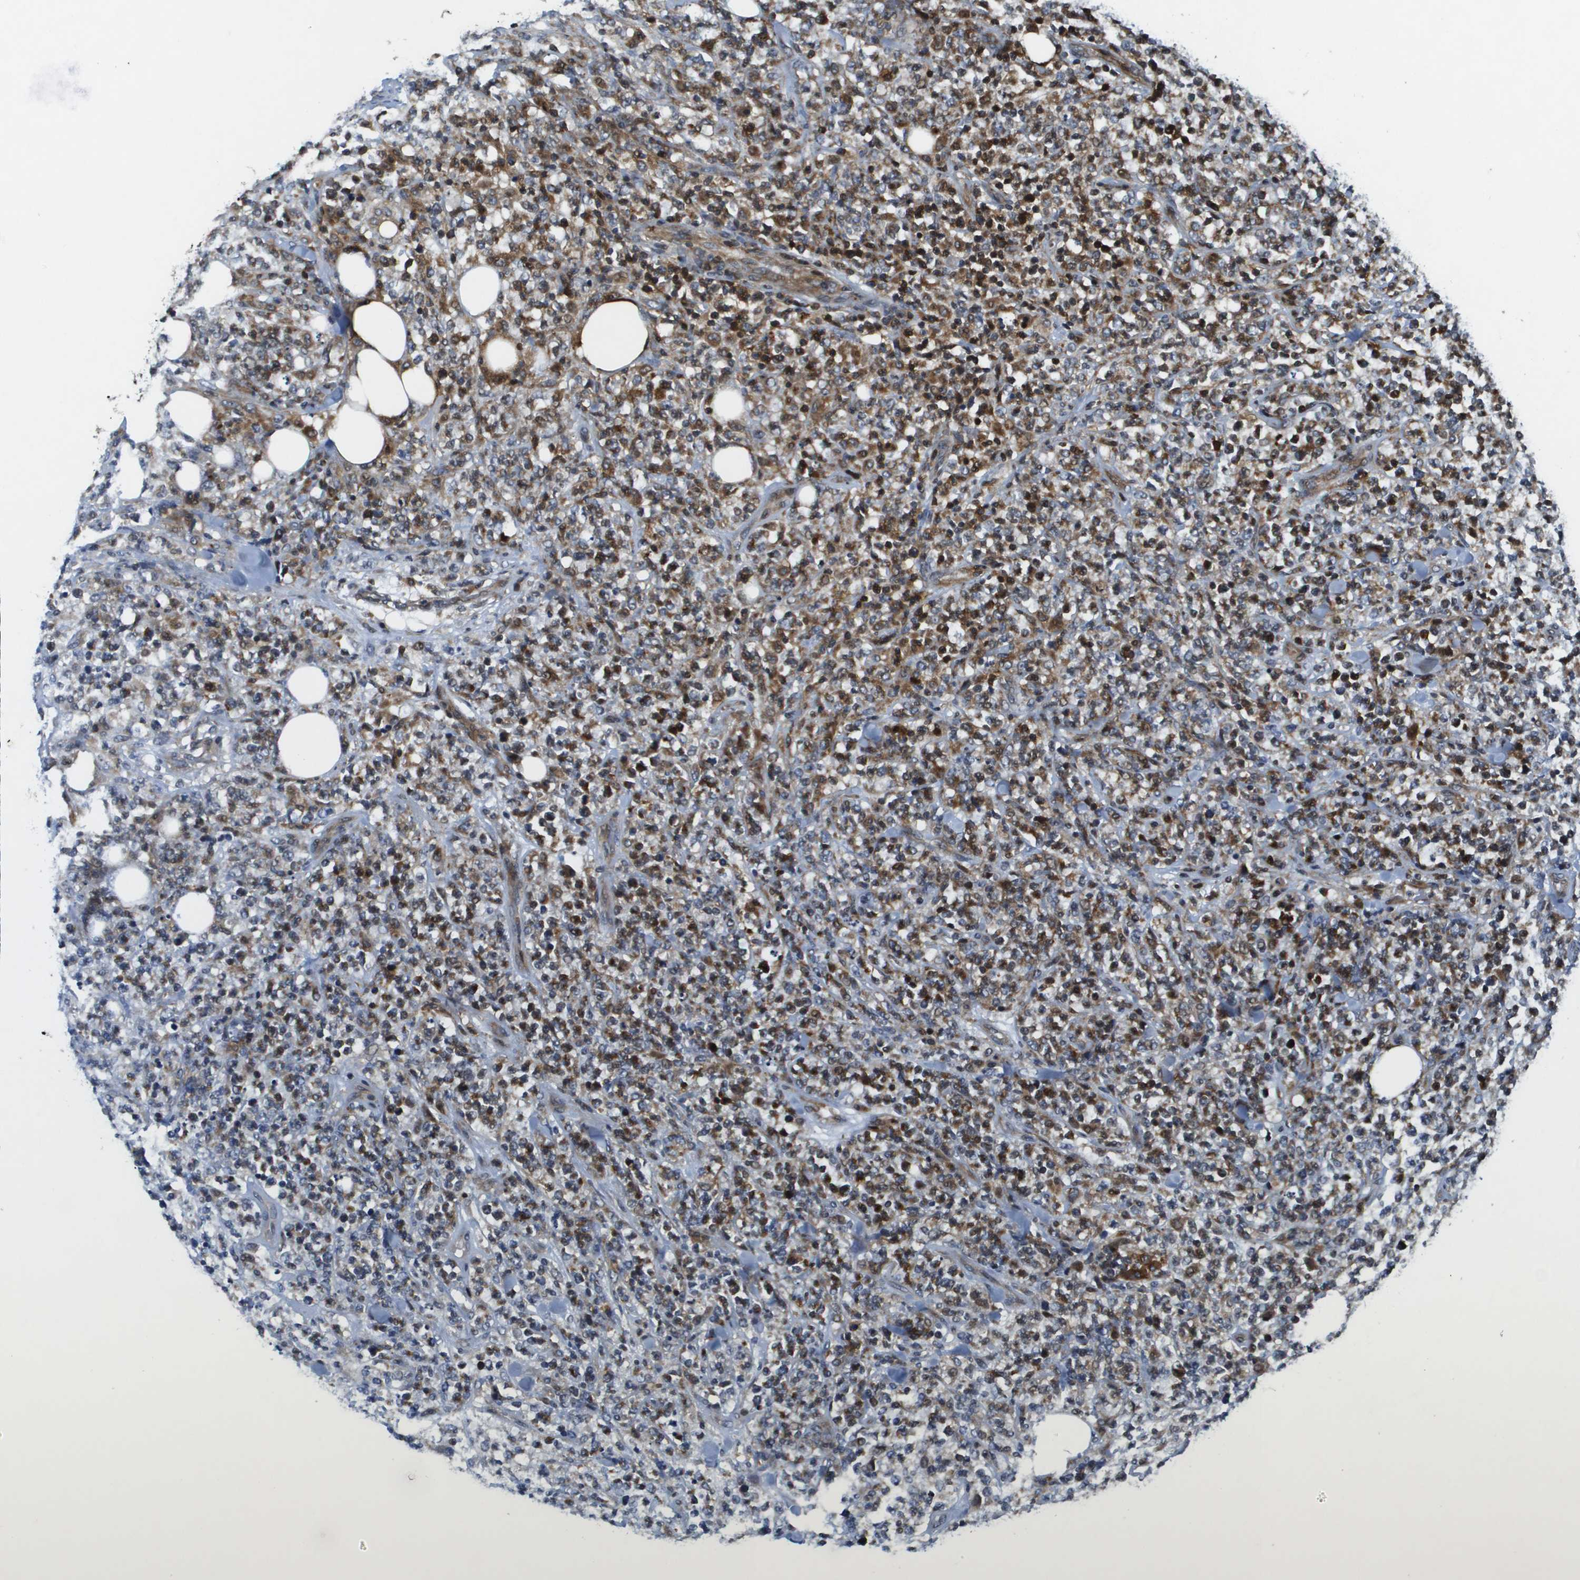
{"staining": {"intensity": "moderate", "quantity": "25%-75%", "location": "cytoplasmic/membranous"}, "tissue": "lymphoma", "cell_type": "Tumor cells", "image_type": "cancer", "snomed": [{"axis": "morphology", "description": "Malignant lymphoma, non-Hodgkin's type, High grade"}, {"axis": "topography", "description": "Soft tissue"}], "caption": "Immunohistochemistry of human high-grade malignant lymphoma, non-Hodgkin's type displays medium levels of moderate cytoplasmic/membranous staining in about 25%-75% of tumor cells. (DAB (3,3'-diaminobenzidine) IHC with brightfield microscopy, high magnification).", "gene": "SCN4B", "patient": {"sex": "male", "age": 18}}